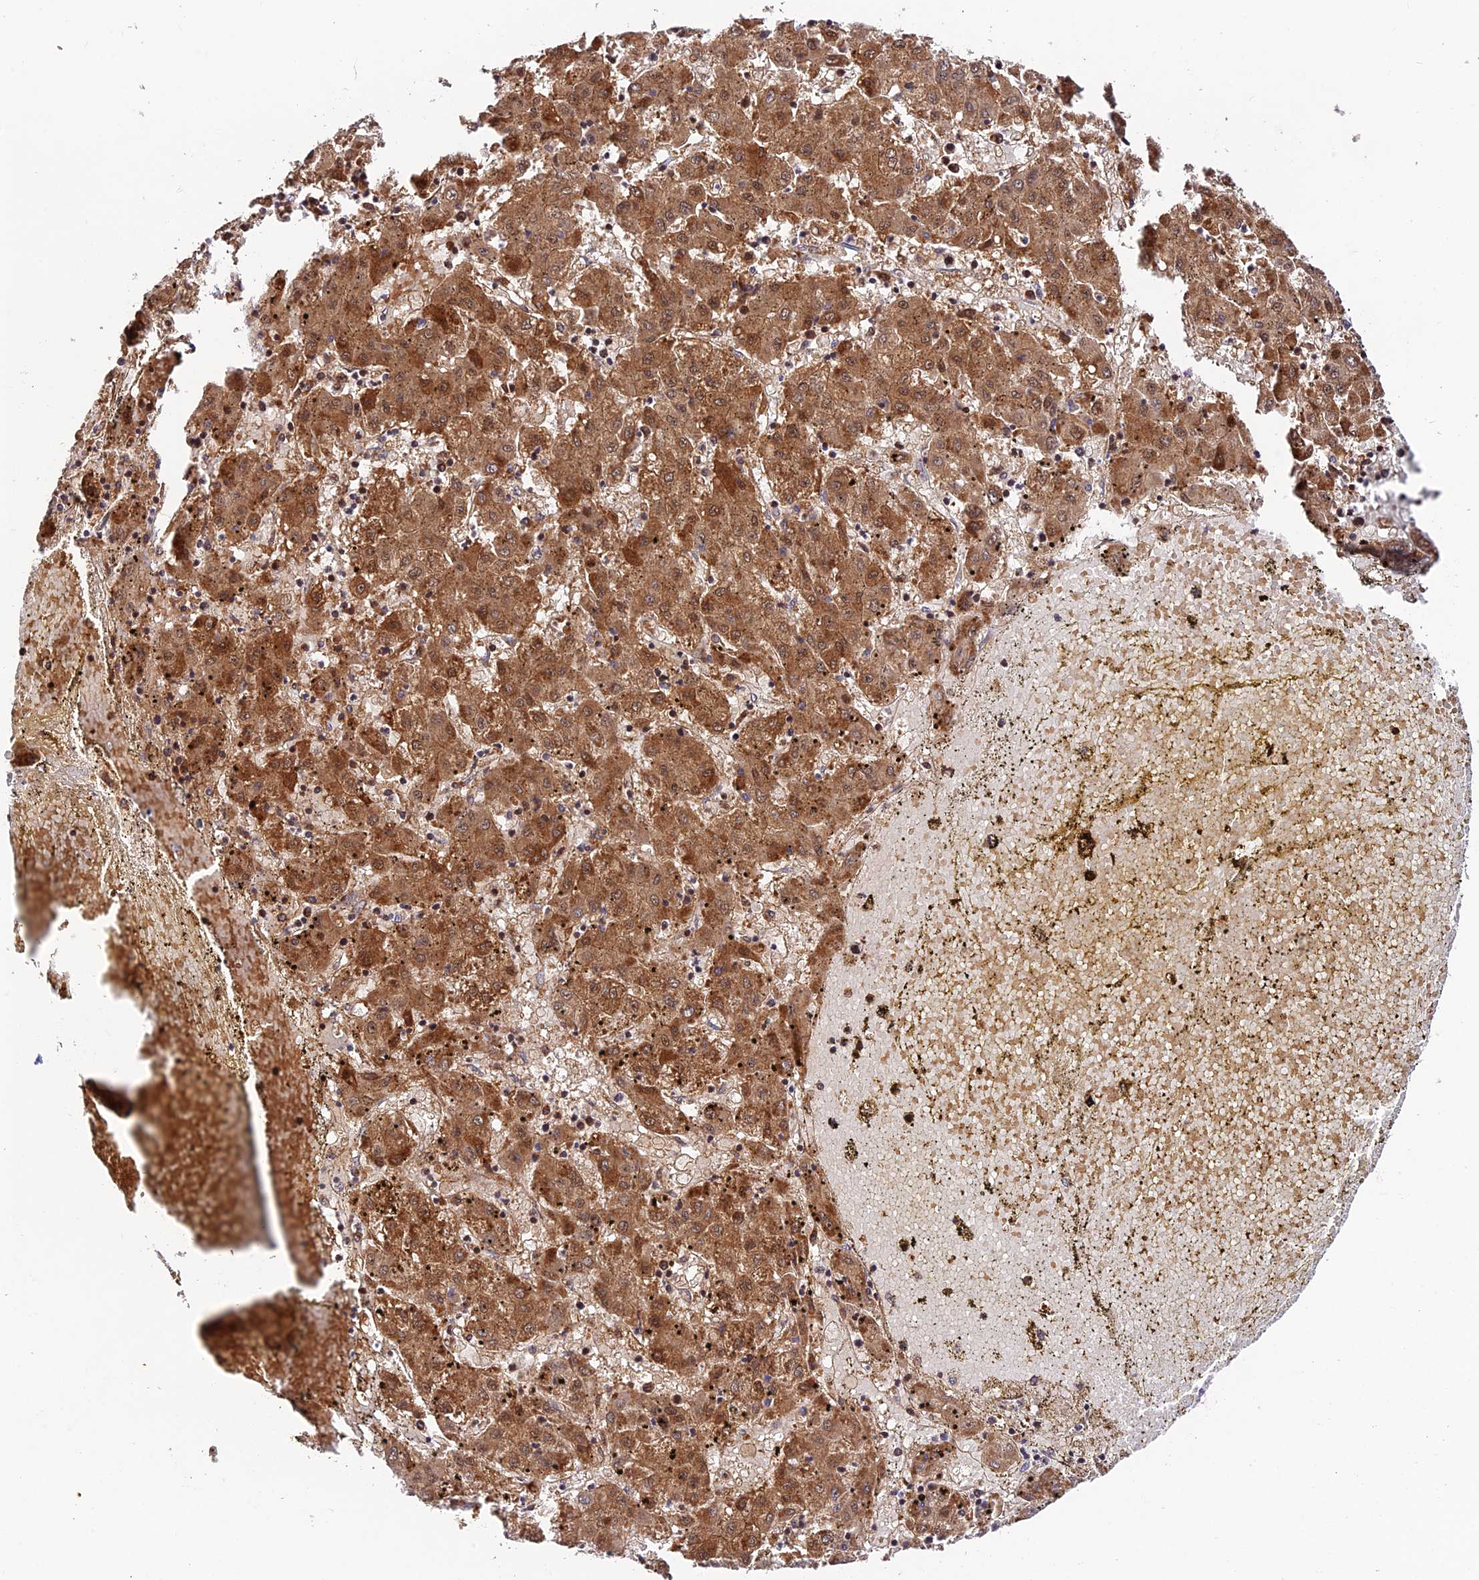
{"staining": {"intensity": "moderate", "quantity": ">75%", "location": "cytoplasmic/membranous,nuclear"}, "tissue": "liver cancer", "cell_type": "Tumor cells", "image_type": "cancer", "snomed": [{"axis": "morphology", "description": "Carcinoma, Hepatocellular, NOS"}, {"axis": "topography", "description": "Liver"}], "caption": "Moderate cytoplasmic/membranous and nuclear expression for a protein is appreciated in approximately >75% of tumor cells of liver cancer (hepatocellular carcinoma) using IHC.", "gene": "FUOM", "patient": {"sex": "male", "age": 72}}